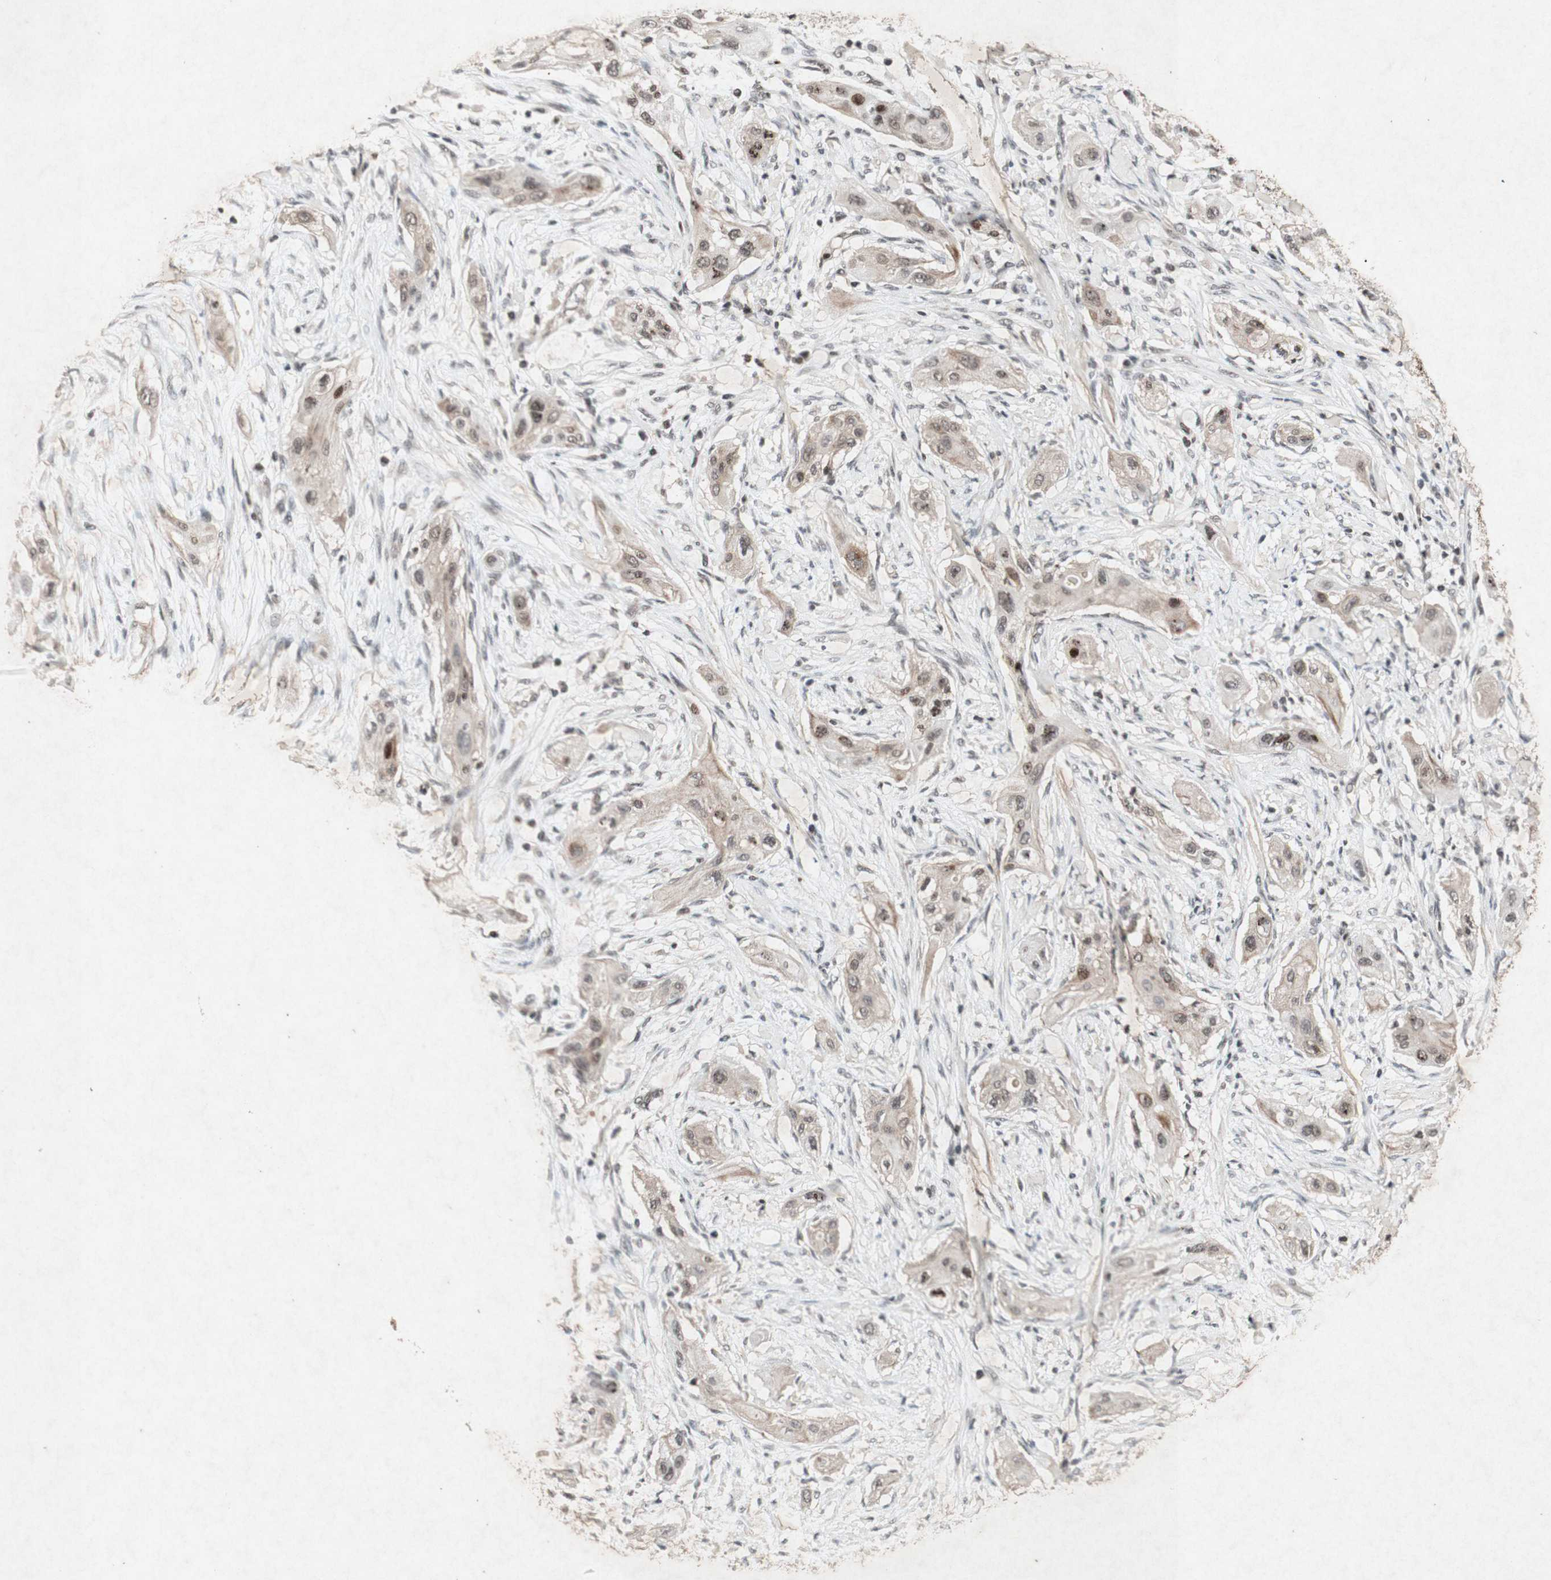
{"staining": {"intensity": "weak", "quantity": ">75%", "location": "cytoplasmic/membranous,nuclear"}, "tissue": "lung cancer", "cell_type": "Tumor cells", "image_type": "cancer", "snomed": [{"axis": "morphology", "description": "Squamous cell carcinoma, NOS"}, {"axis": "topography", "description": "Lung"}], "caption": "The immunohistochemical stain labels weak cytoplasmic/membranous and nuclear staining in tumor cells of lung cancer tissue.", "gene": "PLXNA1", "patient": {"sex": "female", "age": 47}}